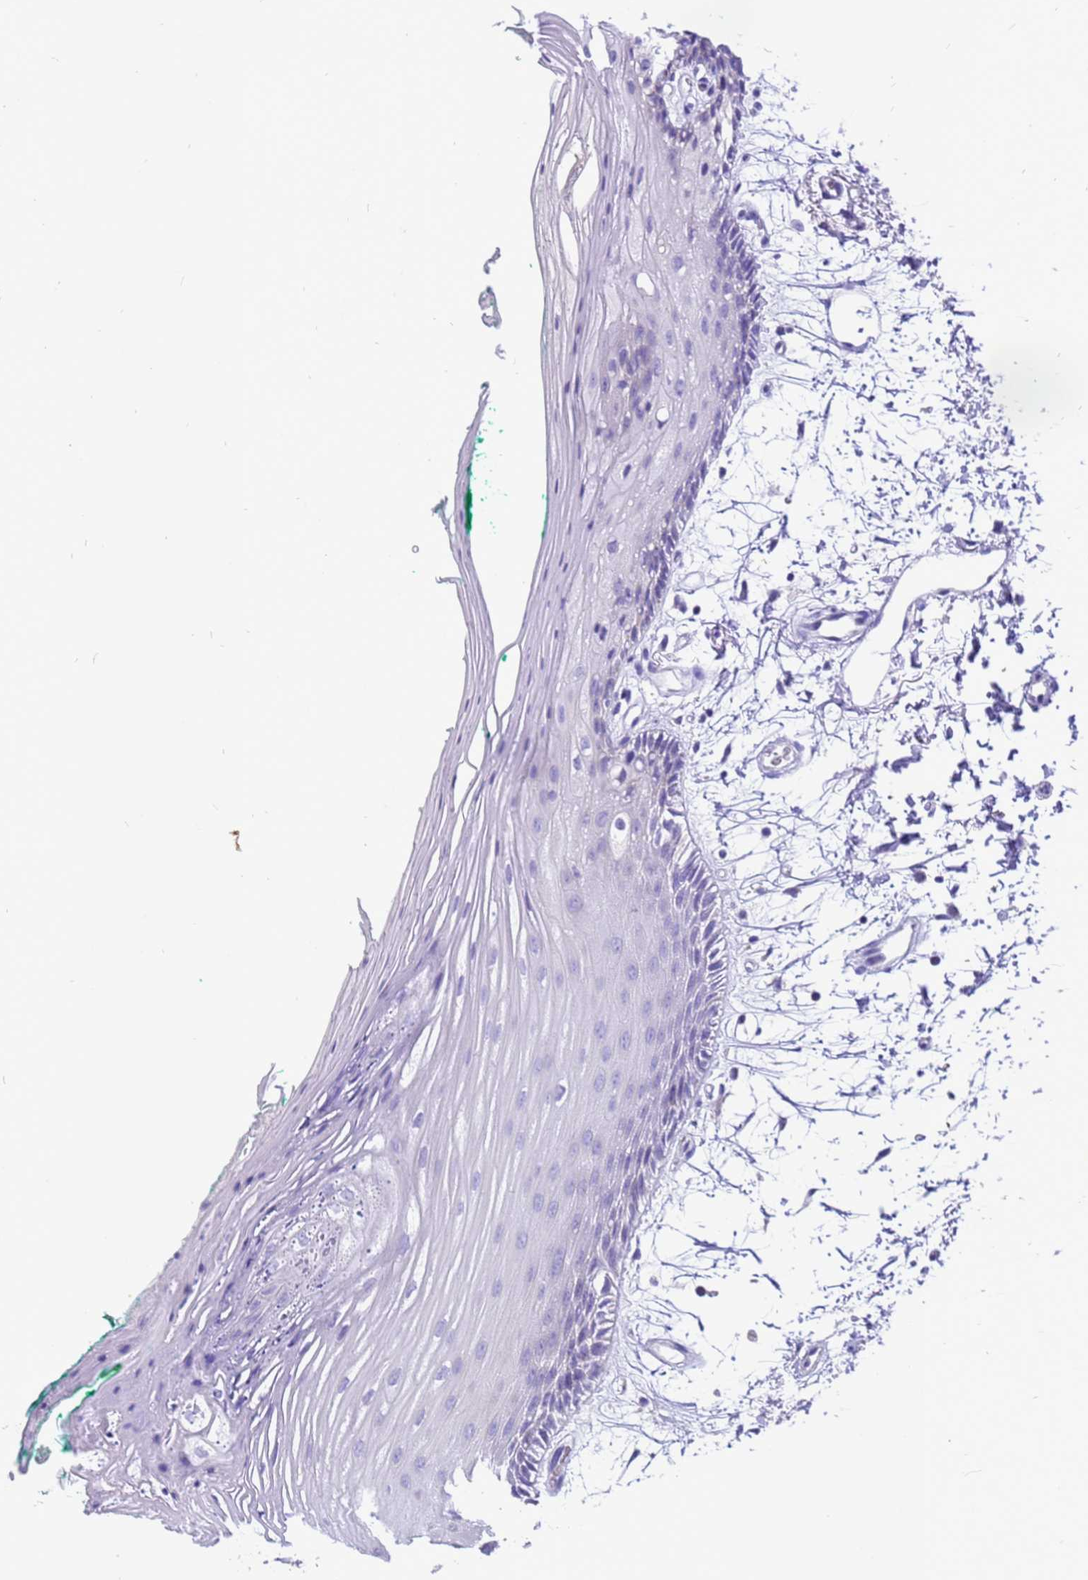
{"staining": {"intensity": "negative", "quantity": "none", "location": "none"}, "tissue": "oral mucosa", "cell_type": "Squamous epithelial cells", "image_type": "normal", "snomed": [{"axis": "morphology", "description": "Normal tissue, NOS"}, {"axis": "topography", "description": "Skeletal muscle"}, {"axis": "topography", "description": "Oral tissue"}, {"axis": "topography", "description": "Peripheral nerve tissue"}], "caption": "IHC of normal human oral mucosa reveals no staining in squamous epithelial cells. (DAB immunohistochemistry, high magnification).", "gene": "PIEZO2", "patient": {"sex": "female", "age": 84}}